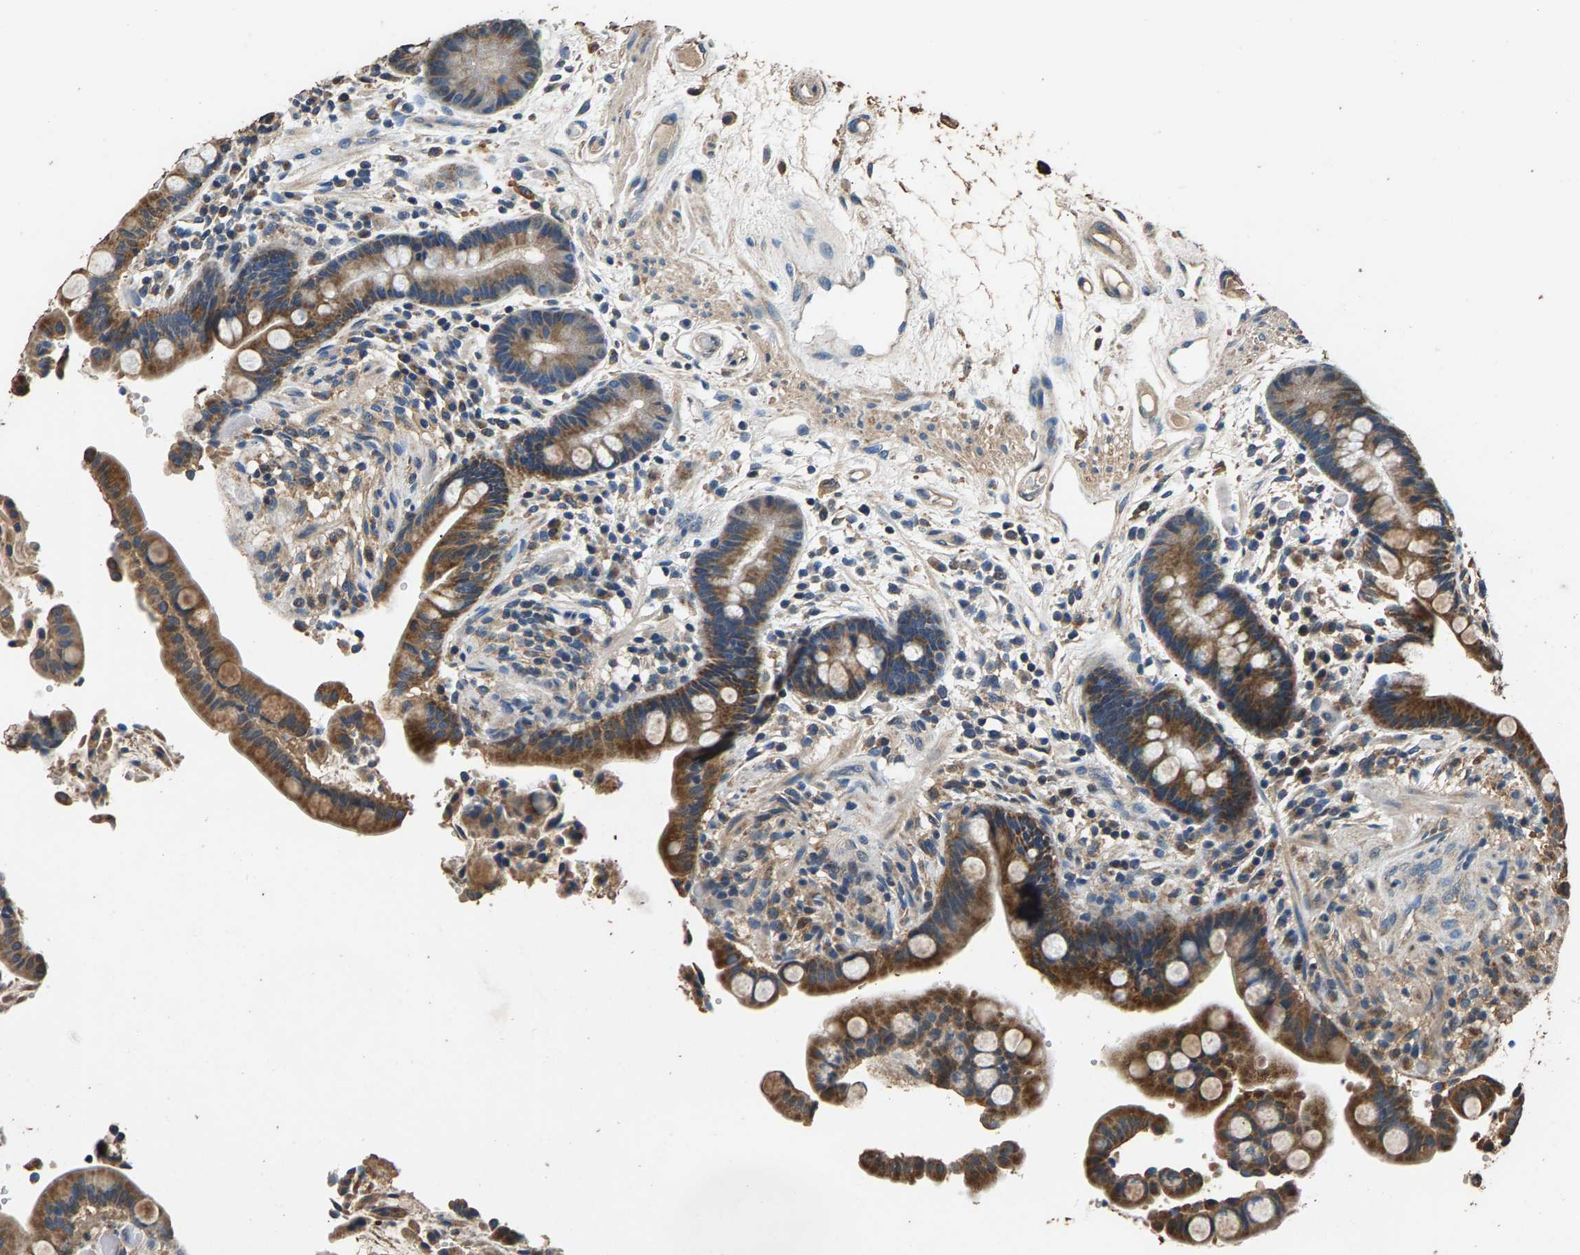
{"staining": {"intensity": "weak", "quantity": ">75%", "location": "cytoplasmic/membranous"}, "tissue": "colon", "cell_type": "Endothelial cells", "image_type": "normal", "snomed": [{"axis": "morphology", "description": "Normal tissue, NOS"}, {"axis": "topography", "description": "Colon"}], "caption": "An immunohistochemistry image of normal tissue is shown. Protein staining in brown highlights weak cytoplasmic/membranous positivity in colon within endothelial cells.", "gene": "MRPL27", "patient": {"sex": "male", "age": 73}}